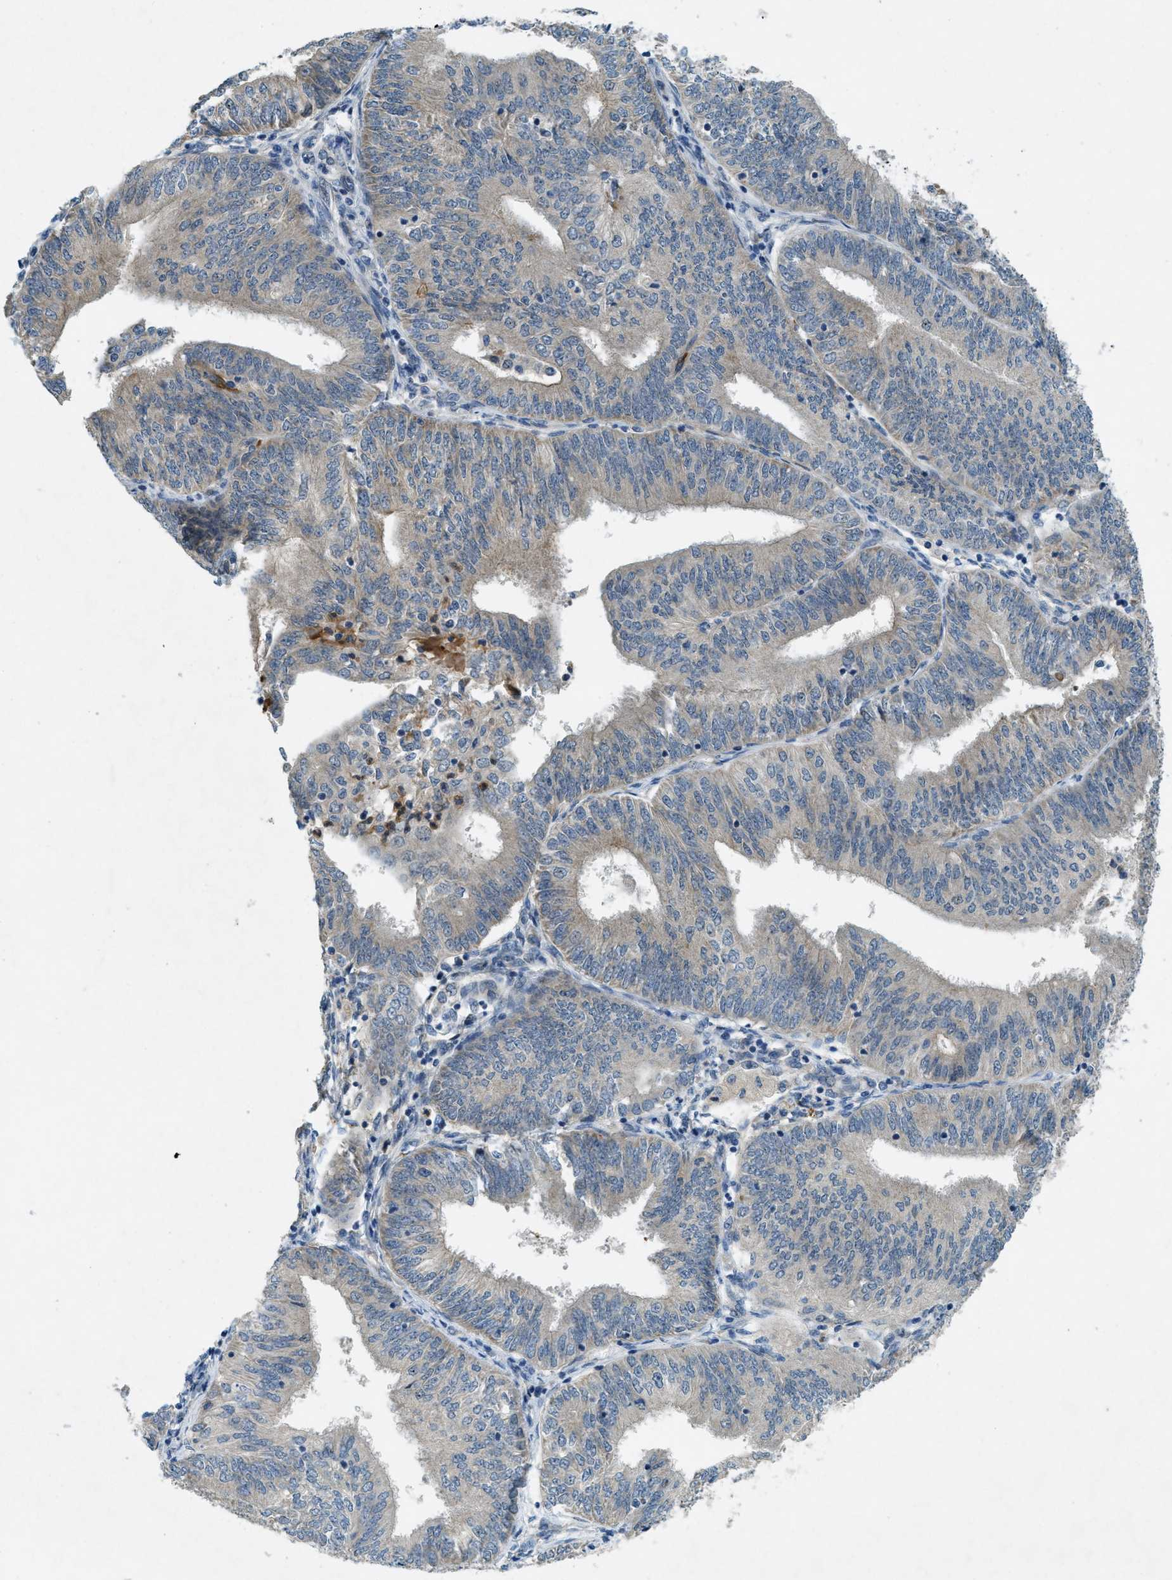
{"staining": {"intensity": "negative", "quantity": "none", "location": "none"}, "tissue": "endometrial cancer", "cell_type": "Tumor cells", "image_type": "cancer", "snomed": [{"axis": "morphology", "description": "Adenocarcinoma, NOS"}, {"axis": "topography", "description": "Endometrium"}], "caption": "IHC image of neoplastic tissue: adenocarcinoma (endometrial) stained with DAB exhibits no significant protein expression in tumor cells.", "gene": "SNX14", "patient": {"sex": "female", "age": 58}}